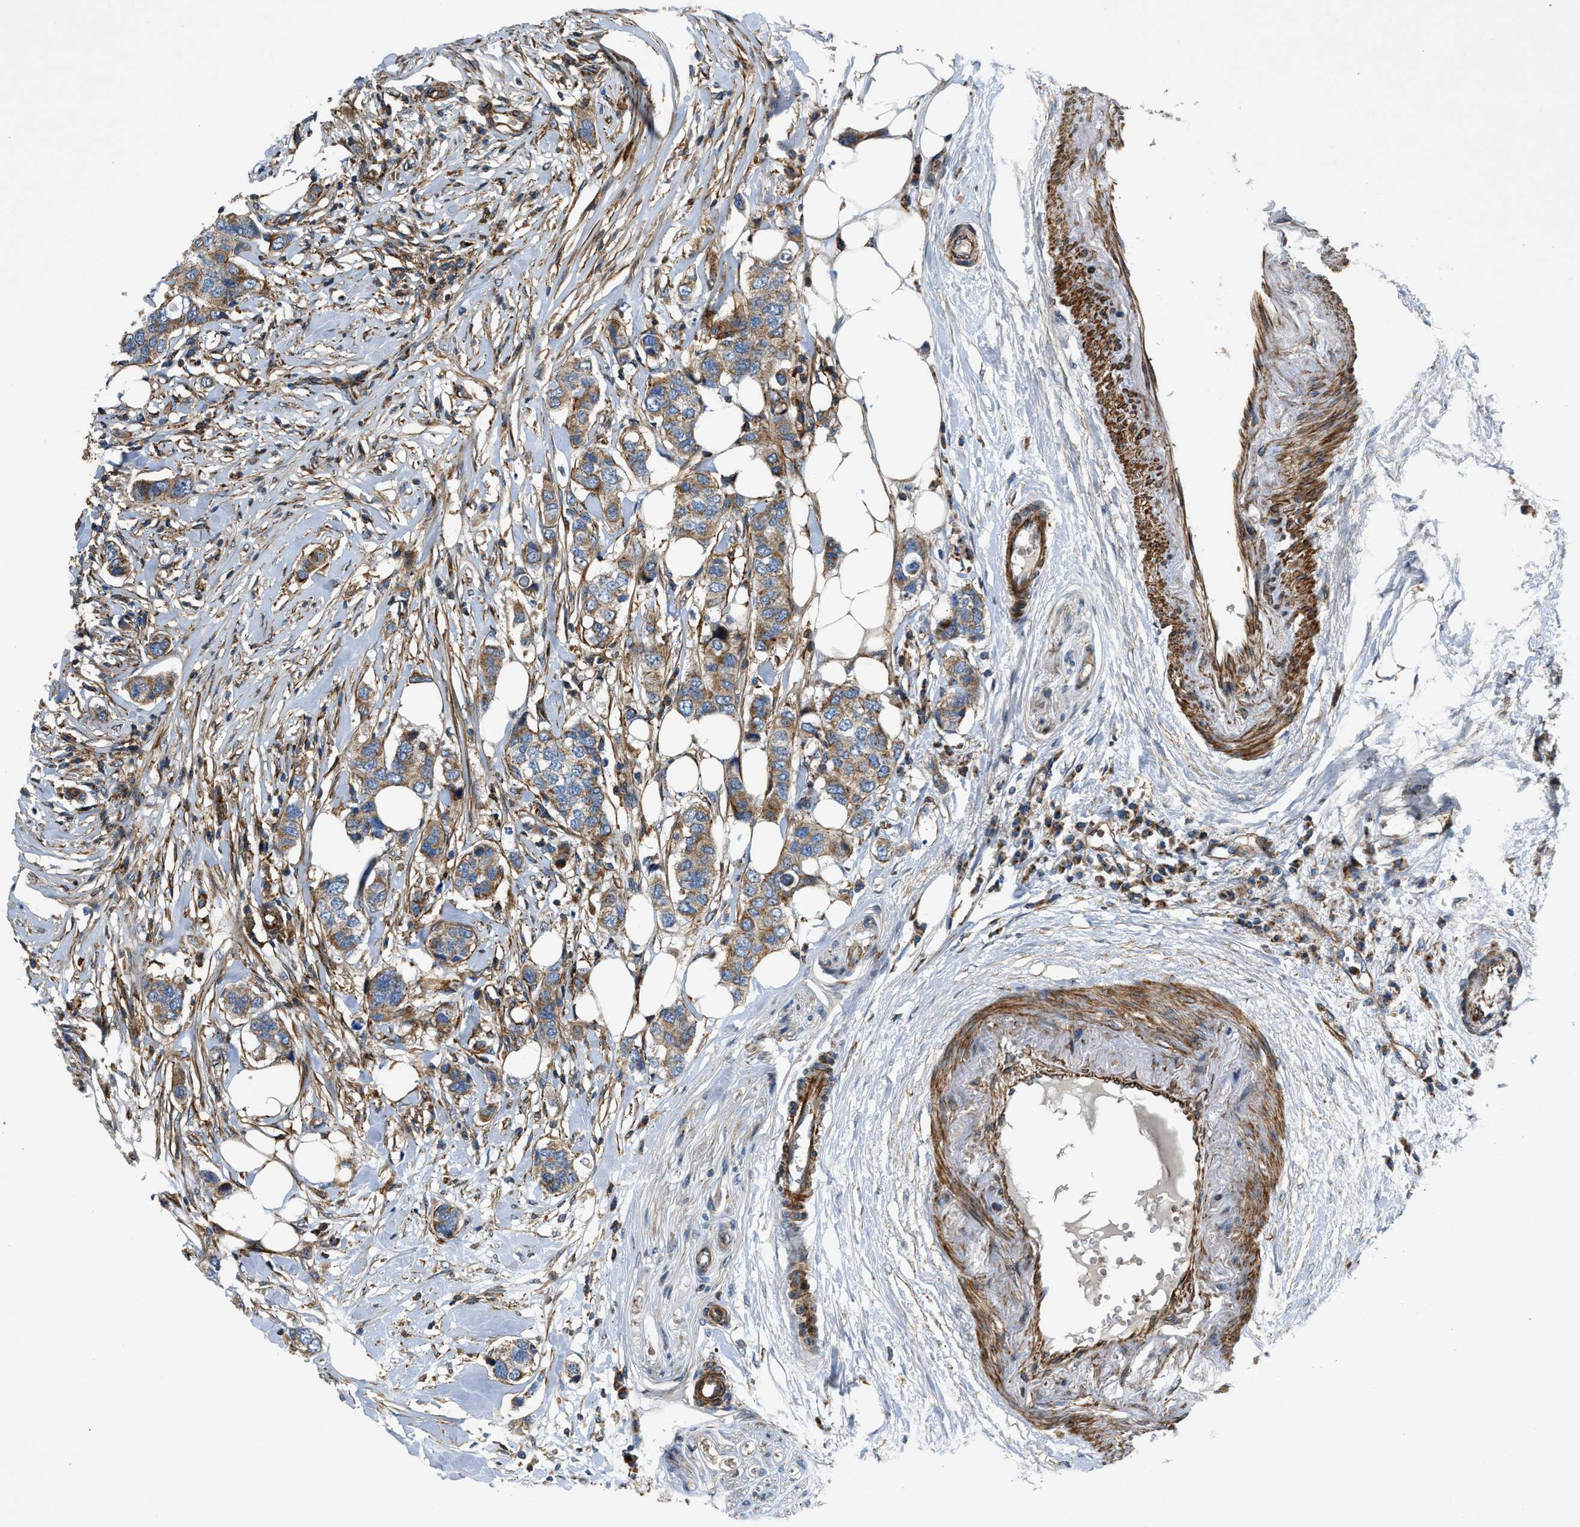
{"staining": {"intensity": "moderate", "quantity": ">75%", "location": "cytoplasmic/membranous"}, "tissue": "breast cancer", "cell_type": "Tumor cells", "image_type": "cancer", "snomed": [{"axis": "morphology", "description": "Duct carcinoma"}, {"axis": "topography", "description": "Breast"}], "caption": "Protein expression by immunohistochemistry demonstrates moderate cytoplasmic/membranous positivity in about >75% of tumor cells in invasive ductal carcinoma (breast). (Brightfield microscopy of DAB IHC at high magnification).", "gene": "DHODH", "patient": {"sex": "female", "age": 50}}